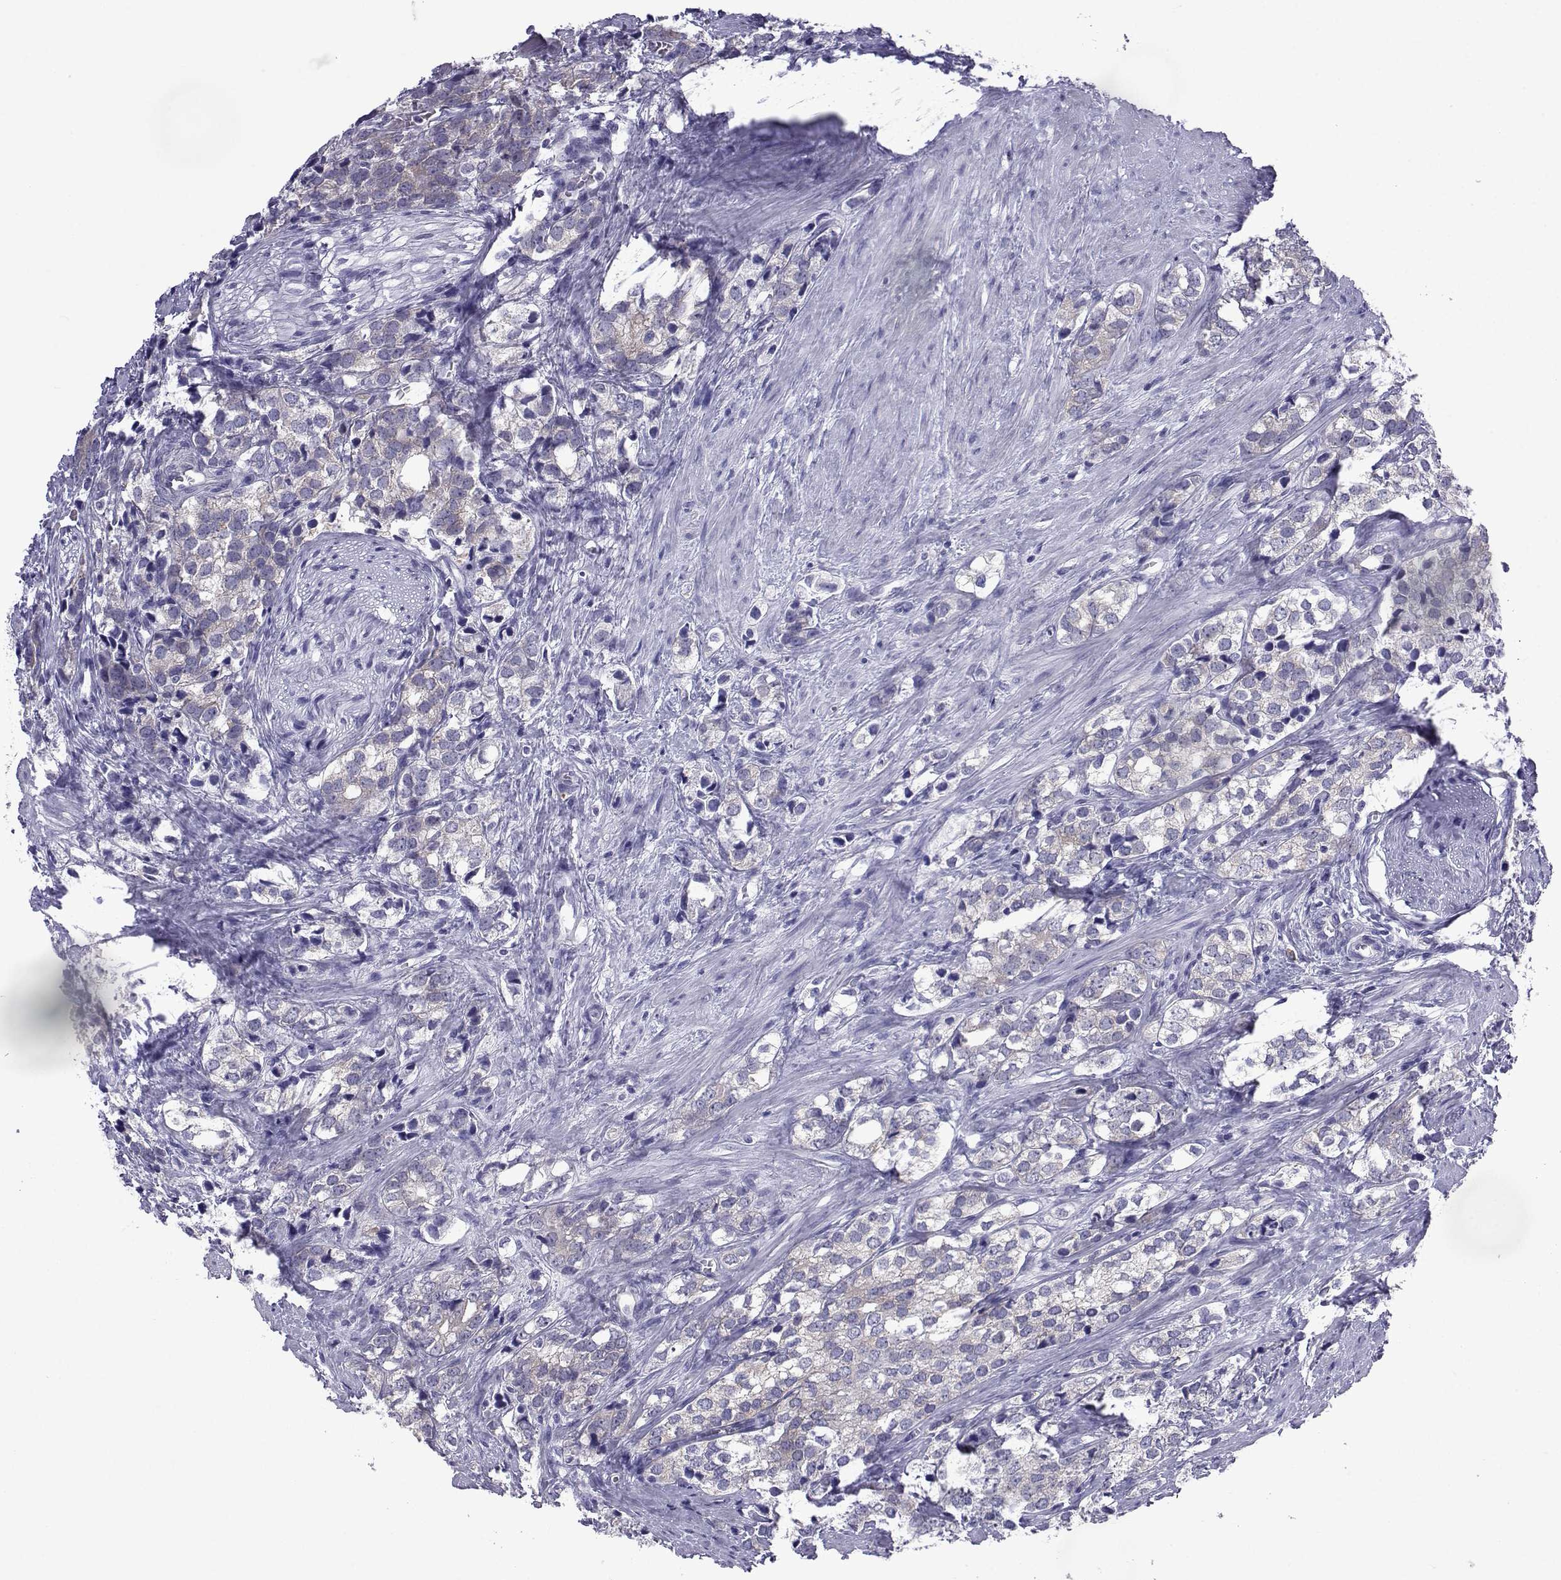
{"staining": {"intensity": "weak", "quantity": "<25%", "location": "cytoplasmic/membranous"}, "tissue": "prostate cancer", "cell_type": "Tumor cells", "image_type": "cancer", "snomed": [{"axis": "morphology", "description": "Adenocarcinoma, NOS"}, {"axis": "topography", "description": "Prostate and seminal vesicle, NOS"}], "caption": "A high-resolution histopathology image shows immunohistochemistry (IHC) staining of prostate cancer (adenocarcinoma), which demonstrates no significant positivity in tumor cells. (Brightfield microscopy of DAB immunohistochemistry (IHC) at high magnification).", "gene": "COL22A1", "patient": {"sex": "male", "age": 63}}